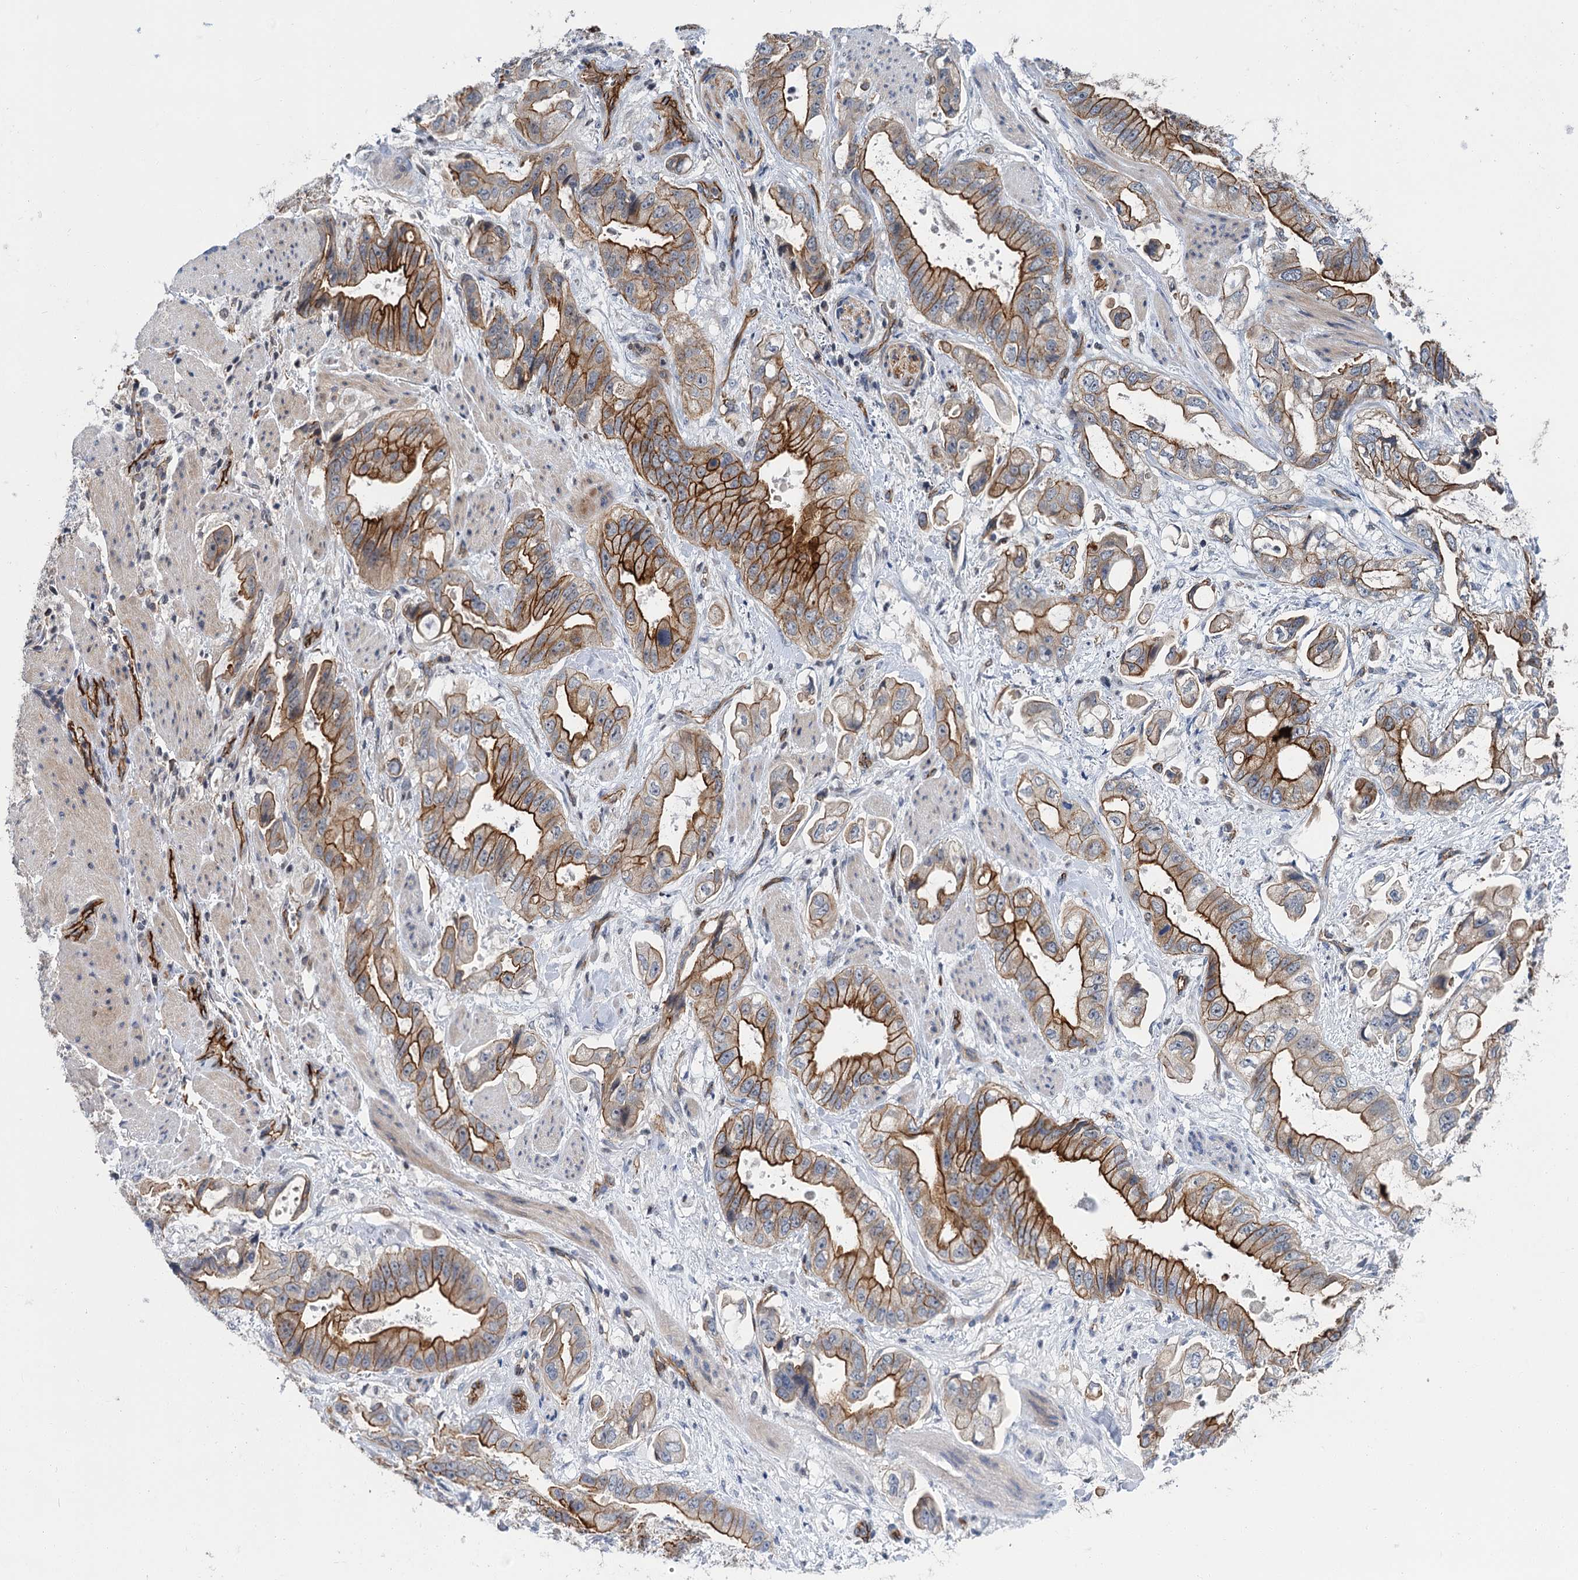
{"staining": {"intensity": "strong", "quantity": ">75%", "location": "cytoplasmic/membranous"}, "tissue": "stomach cancer", "cell_type": "Tumor cells", "image_type": "cancer", "snomed": [{"axis": "morphology", "description": "Adenocarcinoma, NOS"}, {"axis": "topography", "description": "Stomach"}], "caption": "High-power microscopy captured an IHC photomicrograph of adenocarcinoma (stomach), revealing strong cytoplasmic/membranous expression in about >75% of tumor cells.", "gene": "ABLIM1", "patient": {"sex": "male", "age": 62}}